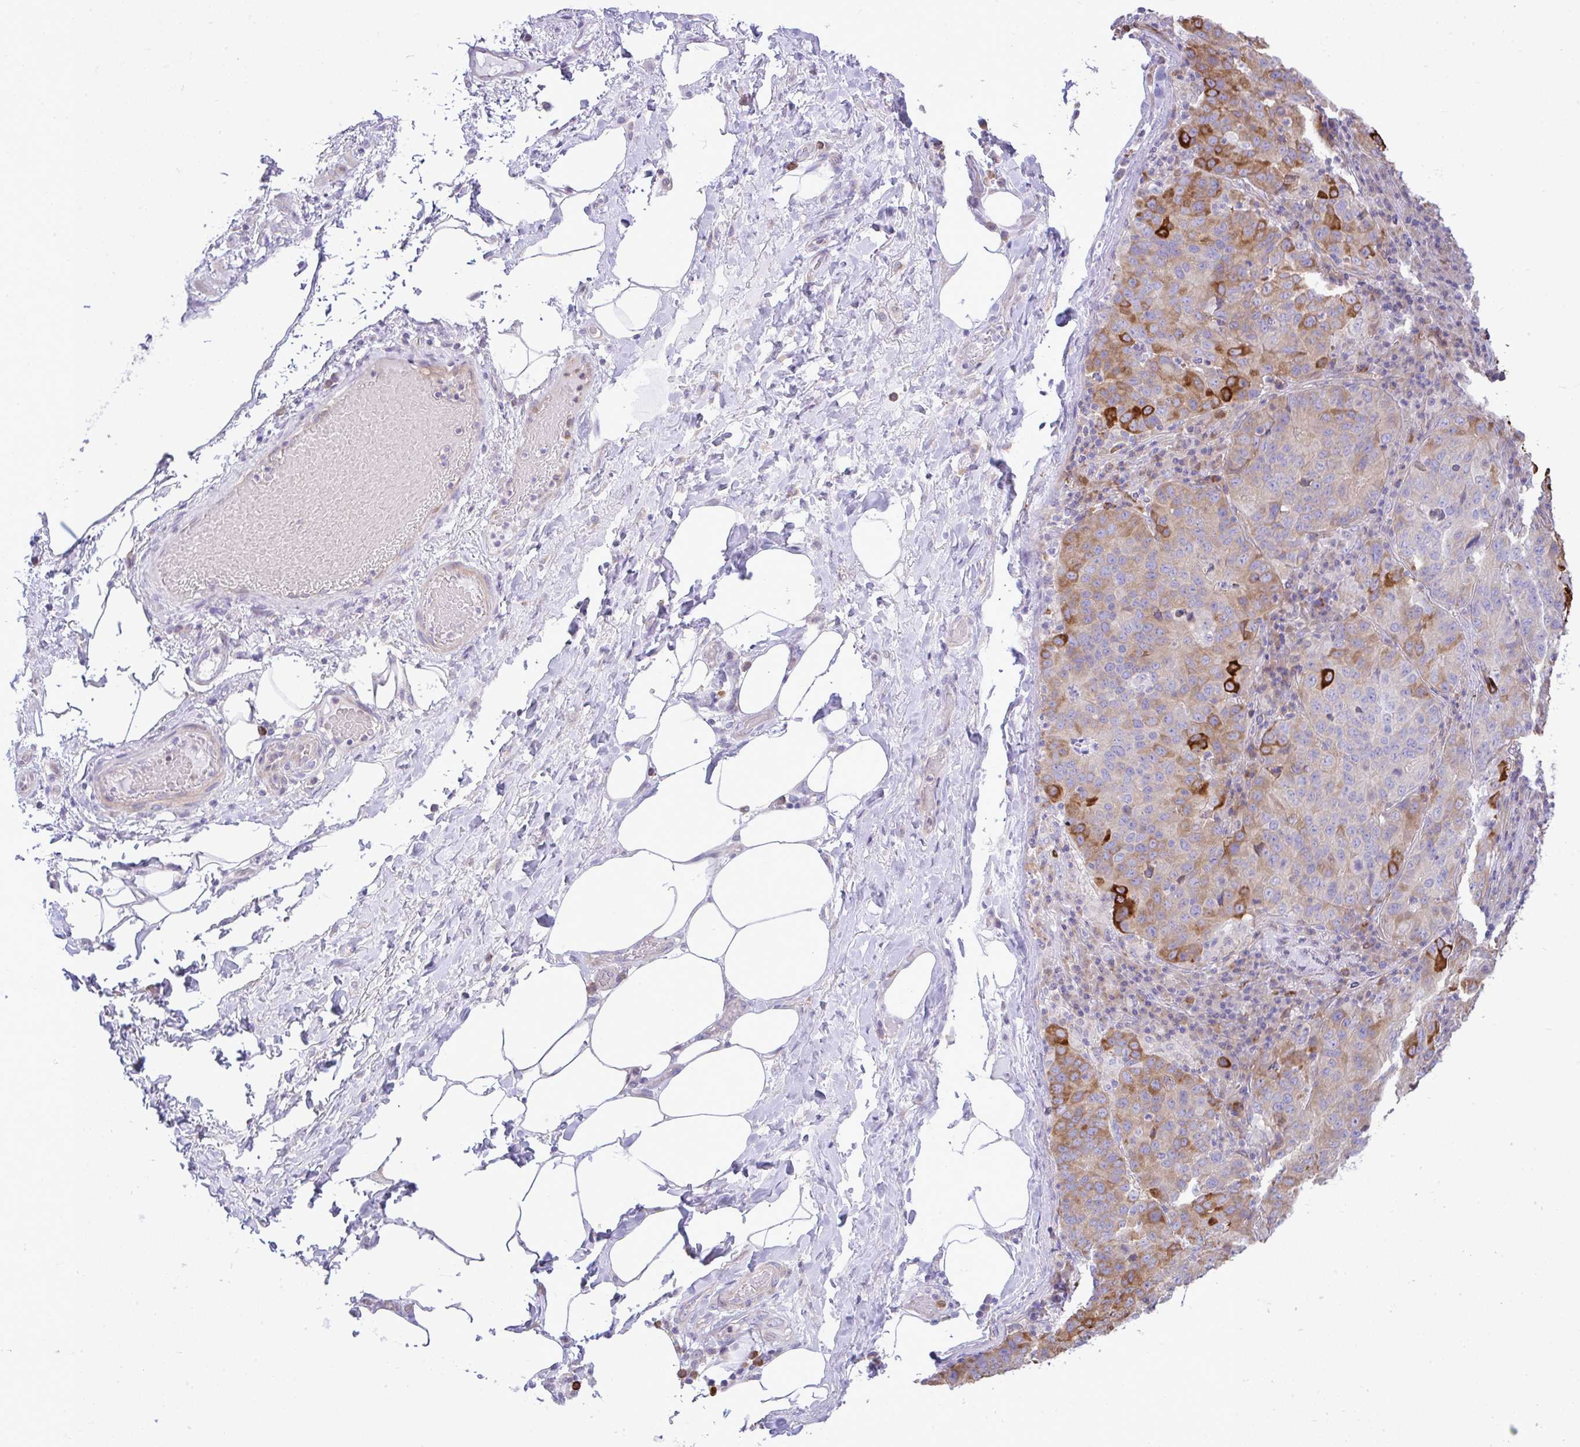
{"staining": {"intensity": "strong", "quantity": "<25%", "location": "cytoplasmic/membranous"}, "tissue": "stomach cancer", "cell_type": "Tumor cells", "image_type": "cancer", "snomed": [{"axis": "morphology", "description": "Adenocarcinoma, NOS"}, {"axis": "topography", "description": "Stomach"}], "caption": "IHC histopathology image of stomach cancer stained for a protein (brown), which displays medium levels of strong cytoplasmic/membranous expression in about <25% of tumor cells.", "gene": "EEF1A2", "patient": {"sex": "male", "age": 71}}